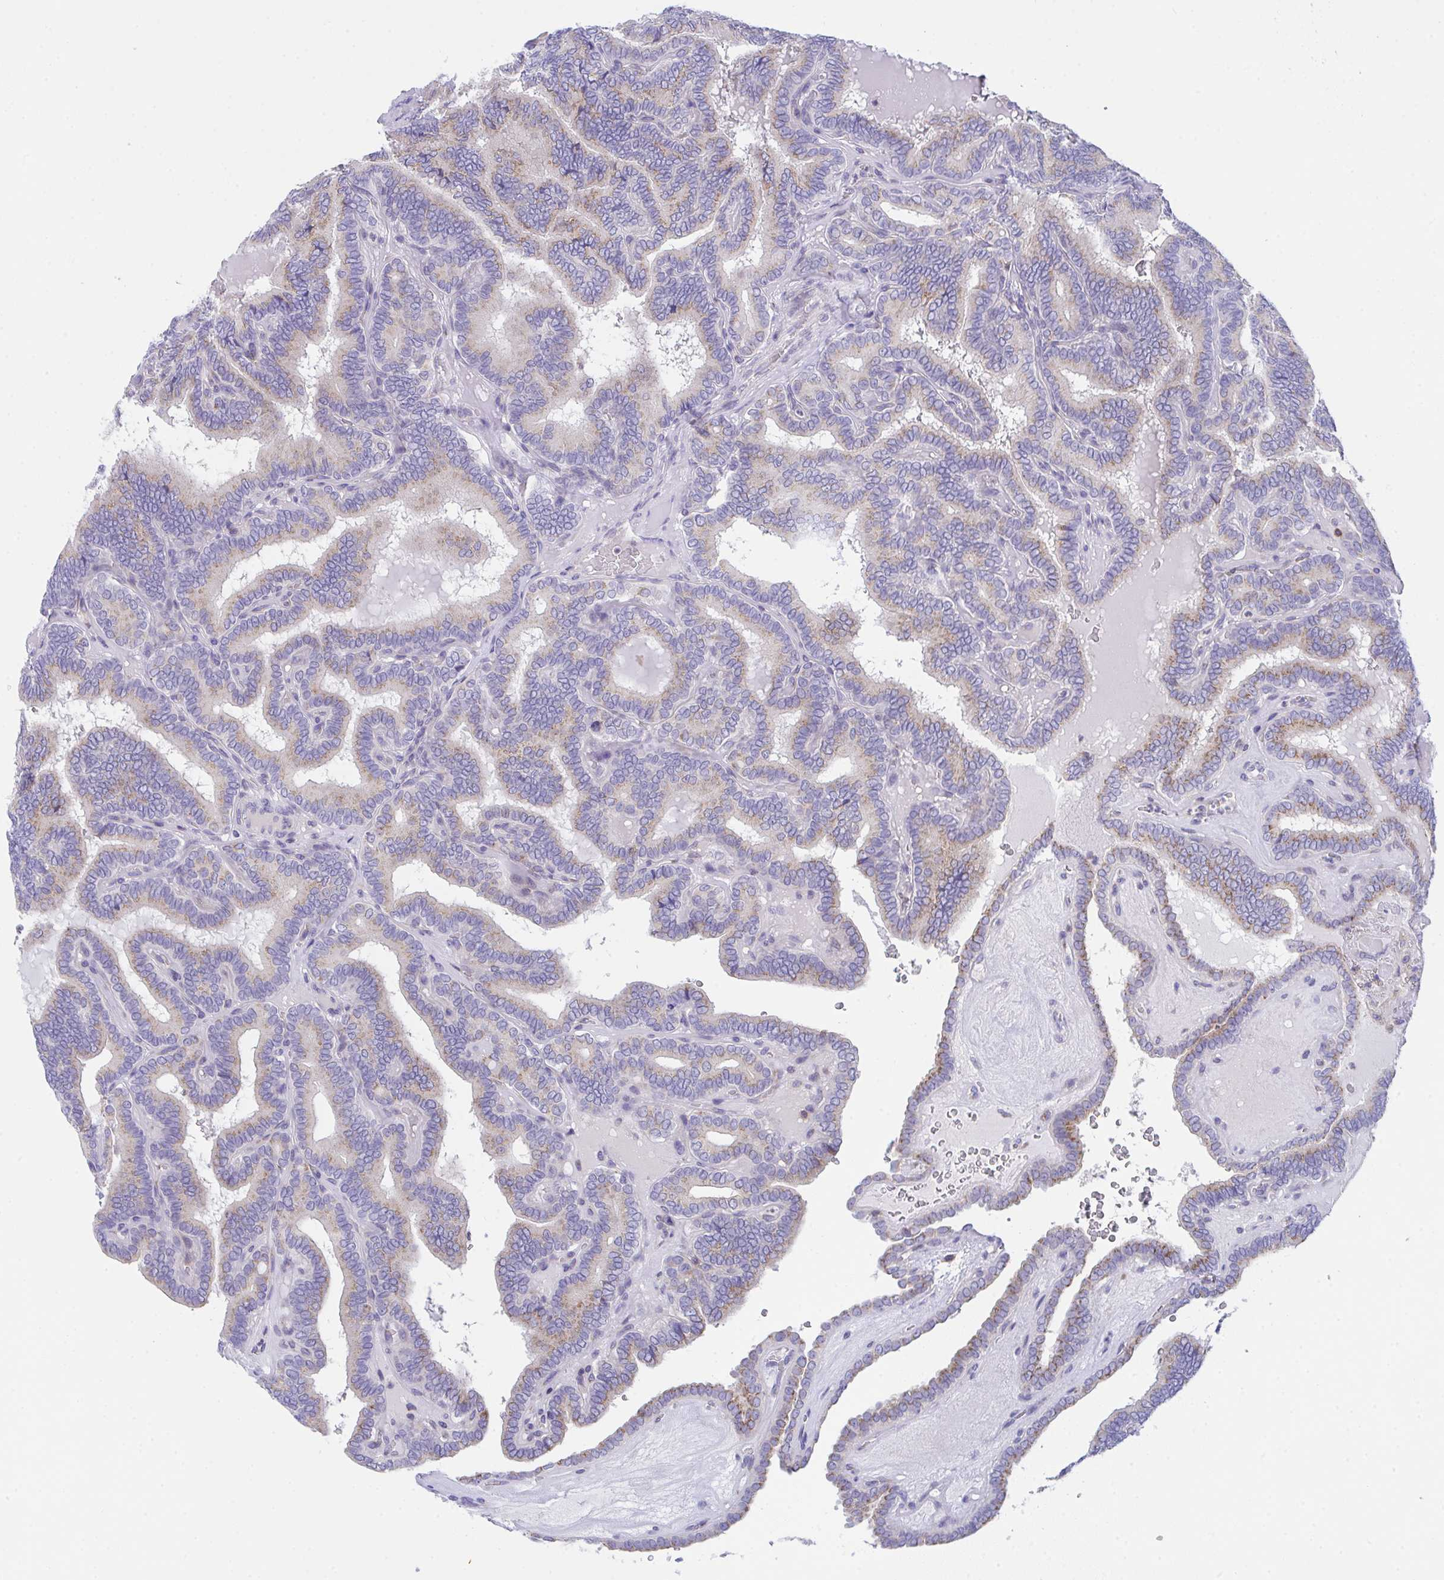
{"staining": {"intensity": "moderate", "quantity": "25%-75%", "location": "cytoplasmic/membranous"}, "tissue": "thyroid cancer", "cell_type": "Tumor cells", "image_type": "cancer", "snomed": [{"axis": "morphology", "description": "Papillary adenocarcinoma, NOS"}, {"axis": "topography", "description": "Thyroid gland"}], "caption": "Thyroid papillary adenocarcinoma stained for a protein displays moderate cytoplasmic/membranous positivity in tumor cells.", "gene": "MIA3", "patient": {"sex": "female", "age": 21}}